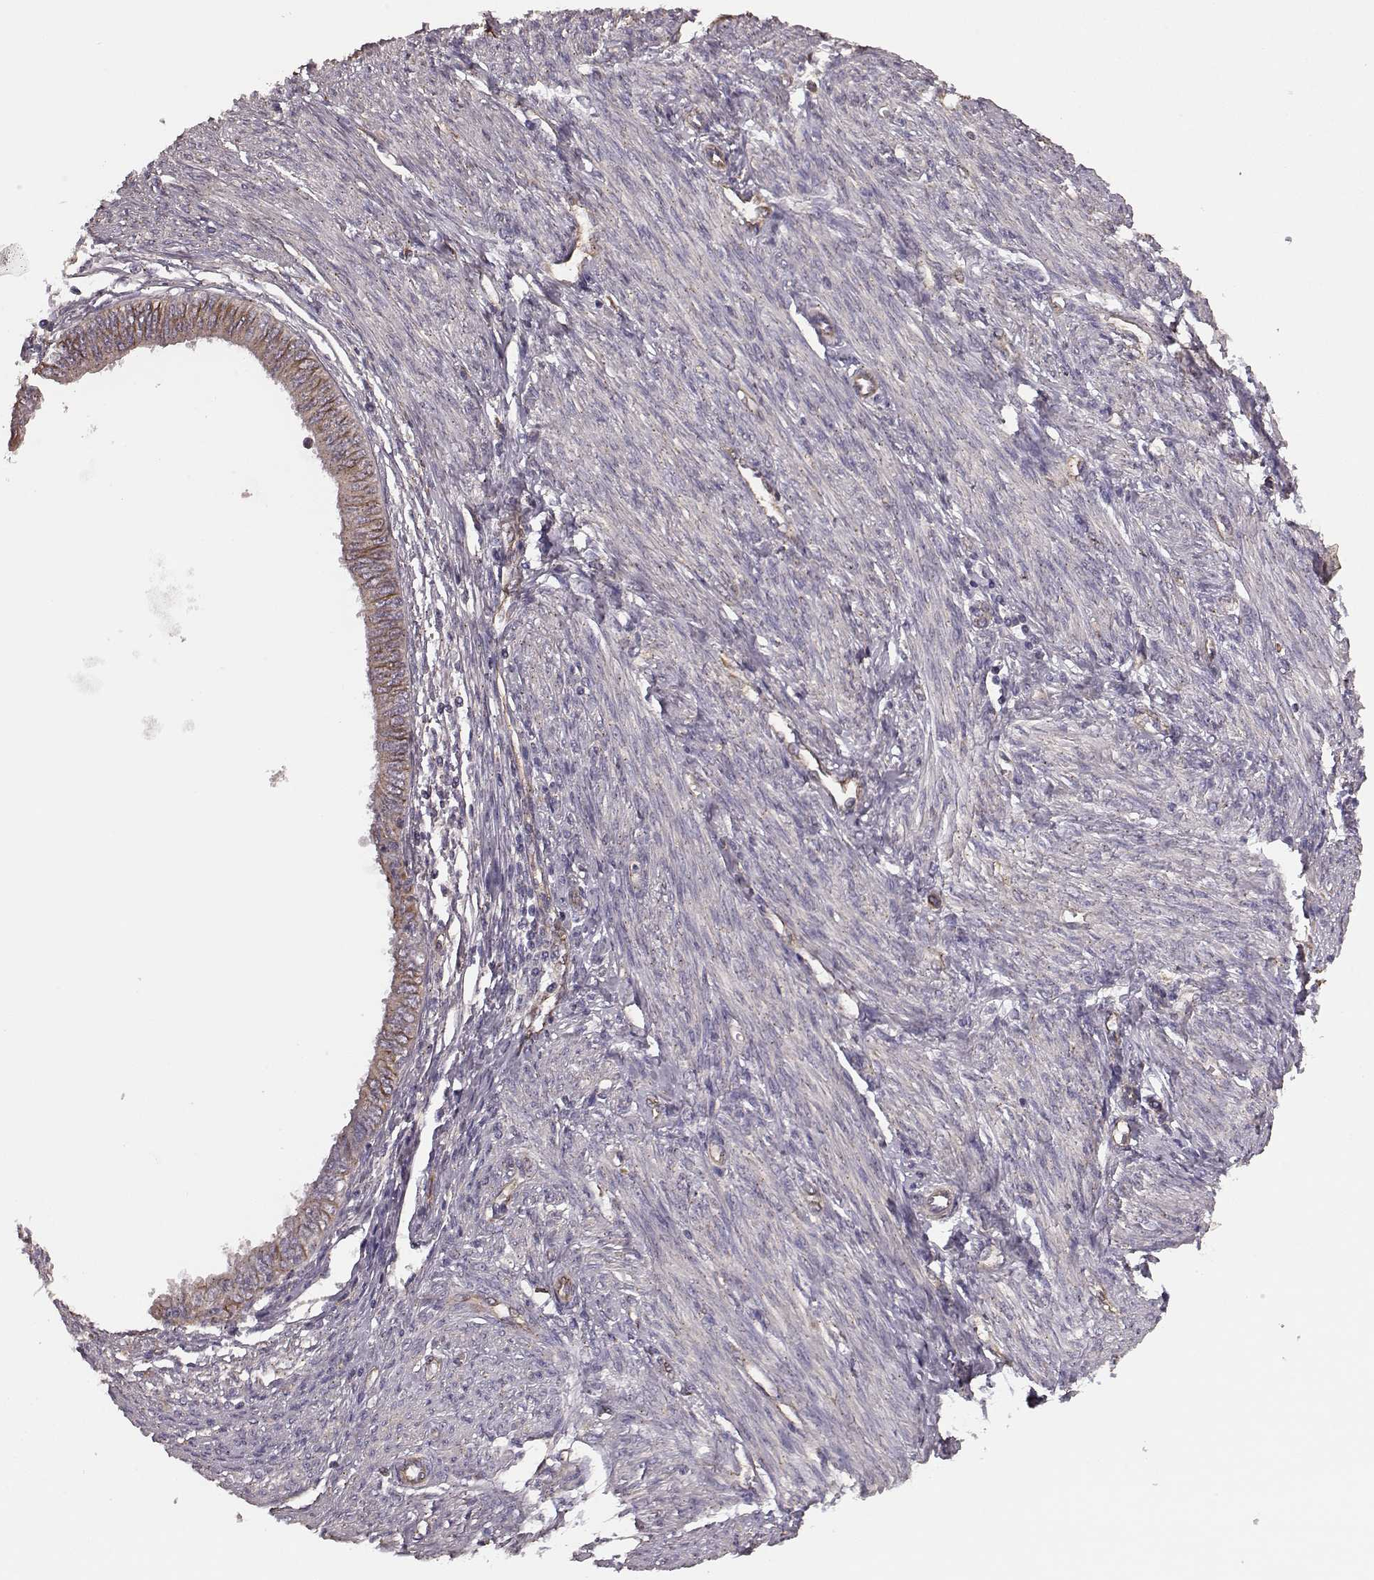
{"staining": {"intensity": "weak", "quantity": ">75%", "location": "cytoplasmic/membranous"}, "tissue": "endometrial cancer", "cell_type": "Tumor cells", "image_type": "cancer", "snomed": [{"axis": "morphology", "description": "Adenocarcinoma, NOS"}, {"axis": "topography", "description": "Endometrium"}], "caption": "Endometrial cancer (adenocarcinoma) tissue displays weak cytoplasmic/membranous staining in about >75% of tumor cells", "gene": "NTF3", "patient": {"sex": "female", "age": 68}}